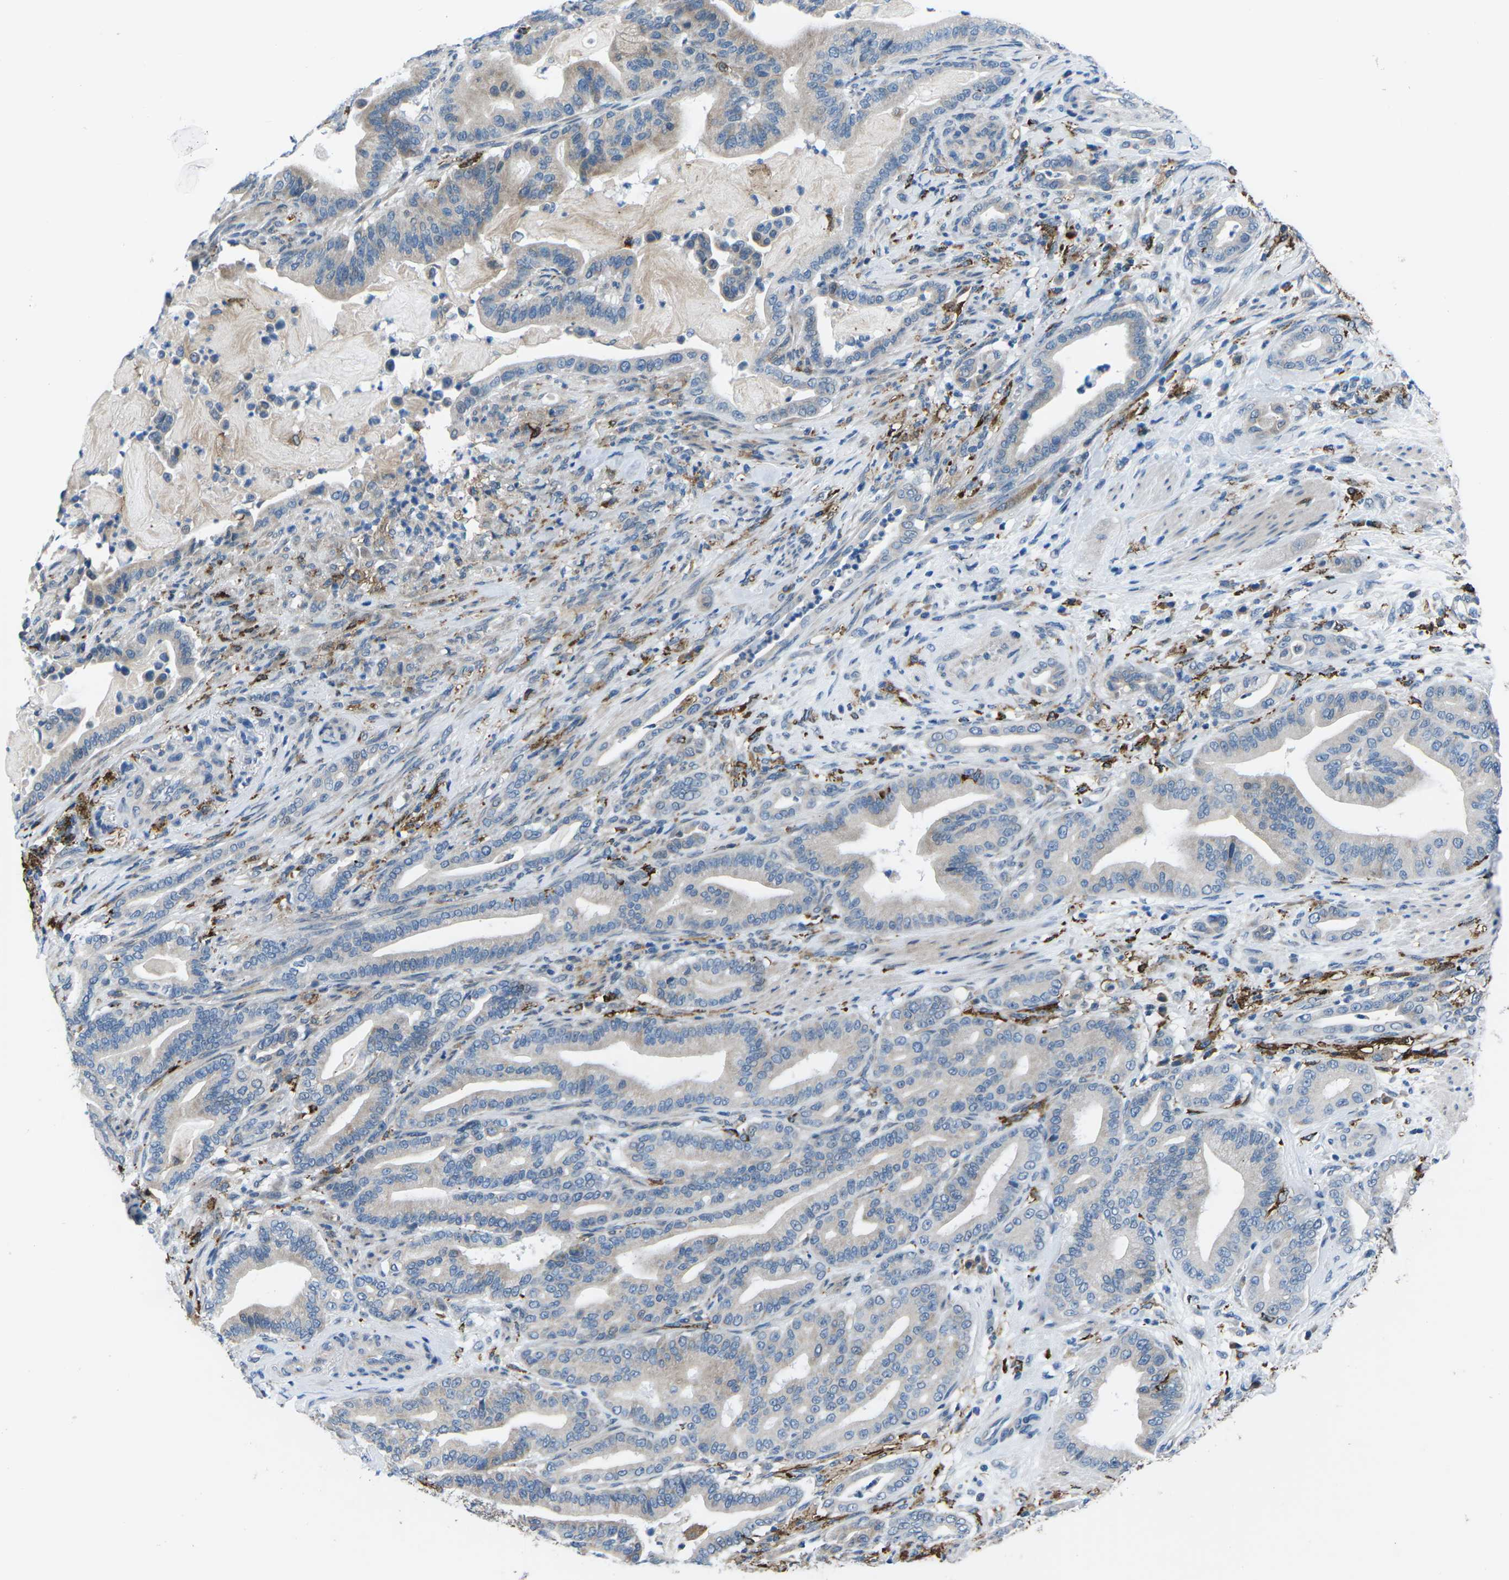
{"staining": {"intensity": "weak", "quantity": "<25%", "location": "cytoplasmic/membranous"}, "tissue": "pancreatic cancer", "cell_type": "Tumor cells", "image_type": "cancer", "snomed": [{"axis": "morphology", "description": "Normal tissue, NOS"}, {"axis": "morphology", "description": "Adenocarcinoma, NOS"}, {"axis": "topography", "description": "Pancreas"}], "caption": "Immunohistochemistry (IHC) photomicrograph of pancreatic cancer stained for a protein (brown), which displays no staining in tumor cells.", "gene": "PTPN1", "patient": {"sex": "male", "age": 63}}